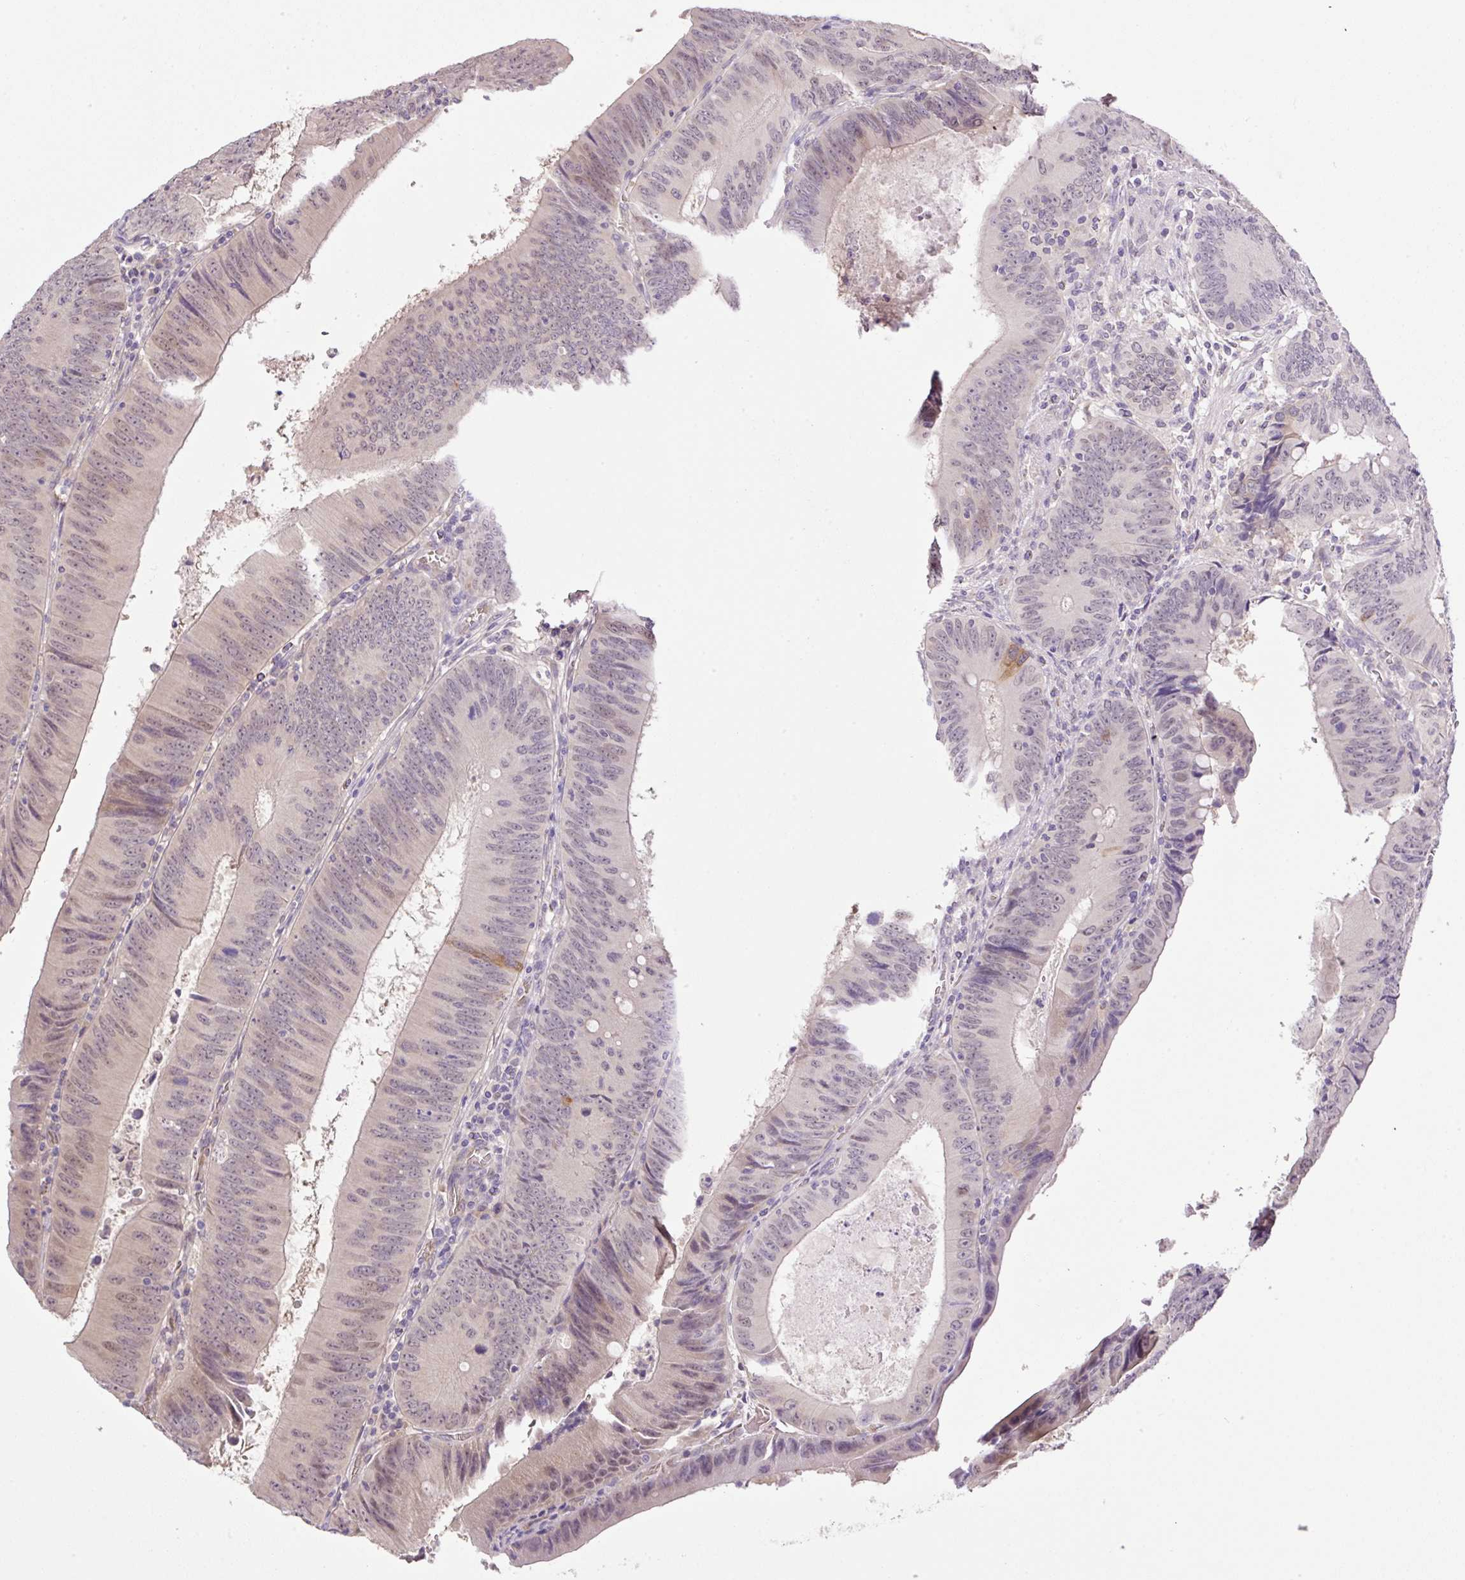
{"staining": {"intensity": "moderate", "quantity": "<25%", "location": "cytoplasmic/membranous,nuclear"}, "tissue": "colorectal cancer", "cell_type": "Tumor cells", "image_type": "cancer", "snomed": [{"axis": "morphology", "description": "Adenocarcinoma, NOS"}, {"axis": "topography", "description": "Rectum"}], "caption": "Adenocarcinoma (colorectal) was stained to show a protein in brown. There is low levels of moderate cytoplasmic/membranous and nuclear positivity in about <25% of tumor cells.", "gene": "HABP4", "patient": {"sex": "female", "age": 72}}